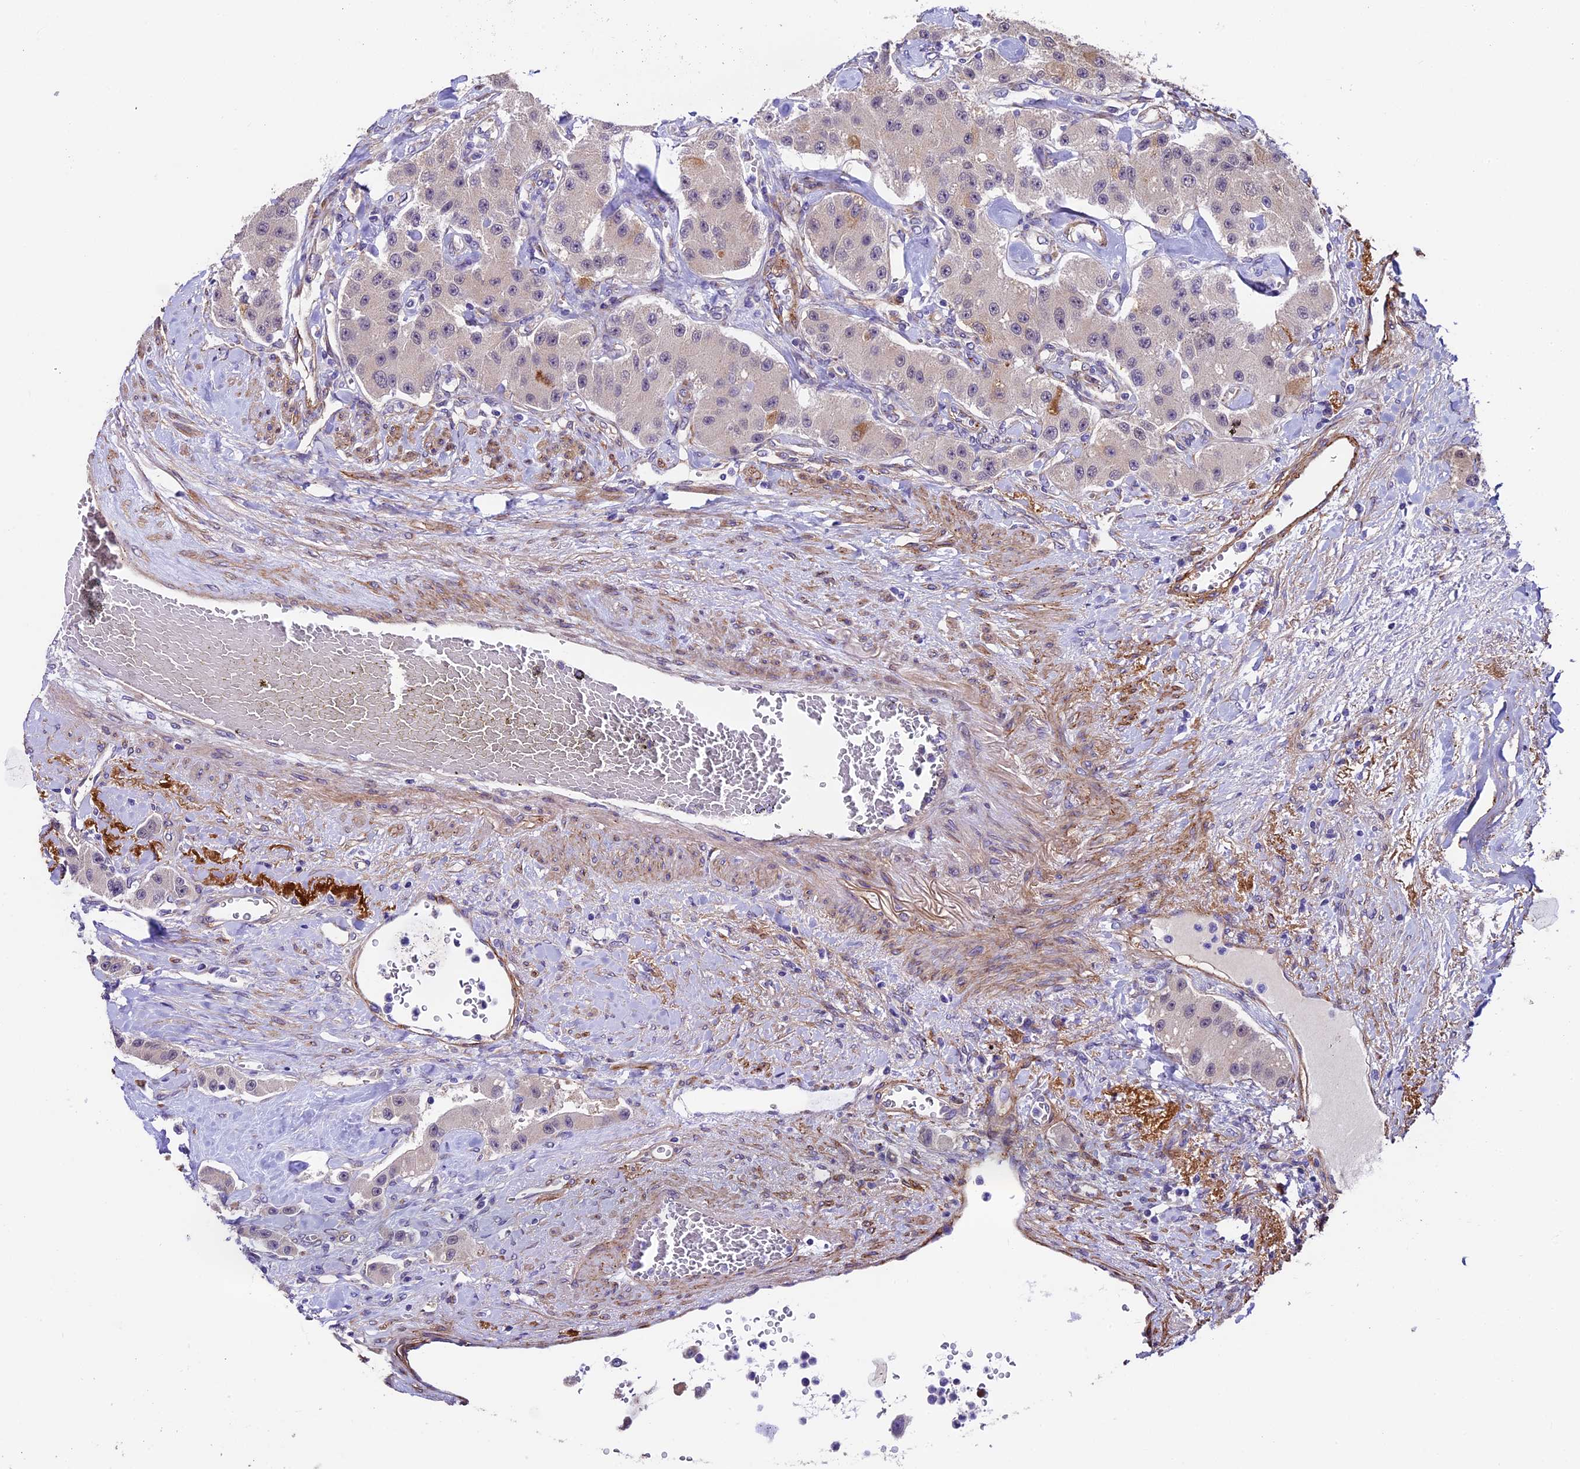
{"staining": {"intensity": "negative", "quantity": "none", "location": "none"}, "tissue": "carcinoid", "cell_type": "Tumor cells", "image_type": "cancer", "snomed": [{"axis": "morphology", "description": "Carcinoid, malignant, NOS"}, {"axis": "topography", "description": "Pancreas"}], "caption": "Immunohistochemical staining of human carcinoid (malignant) demonstrates no significant positivity in tumor cells.", "gene": "LSM7", "patient": {"sex": "male", "age": 41}}